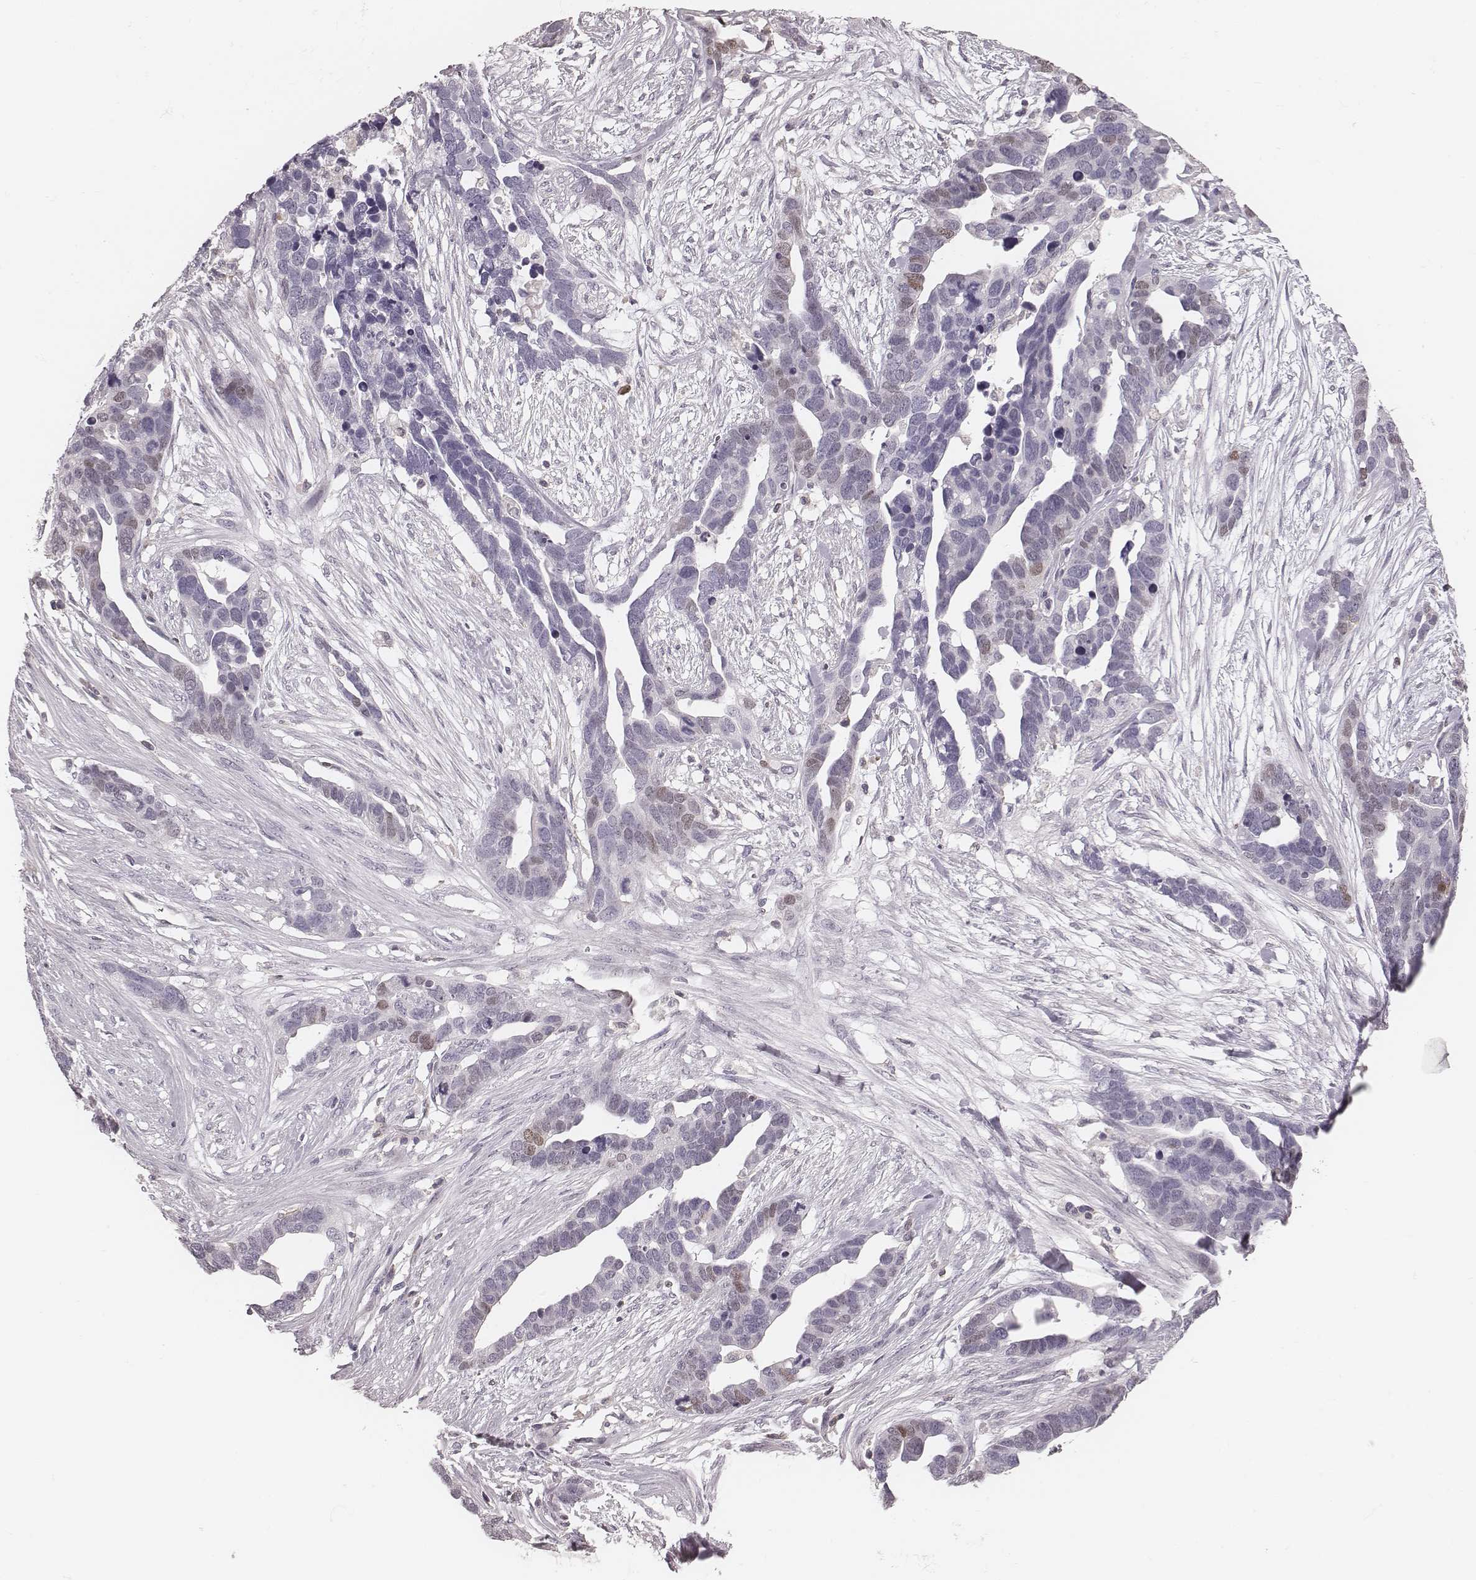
{"staining": {"intensity": "negative", "quantity": "none", "location": "none"}, "tissue": "ovarian cancer", "cell_type": "Tumor cells", "image_type": "cancer", "snomed": [{"axis": "morphology", "description": "Cystadenocarcinoma, serous, NOS"}, {"axis": "topography", "description": "Ovary"}], "caption": "This is an immunohistochemistry micrograph of human ovarian serous cystadenocarcinoma. There is no expression in tumor cells.", "gene": "MSX1", "patient": {"sex": "female", "age": 54}}